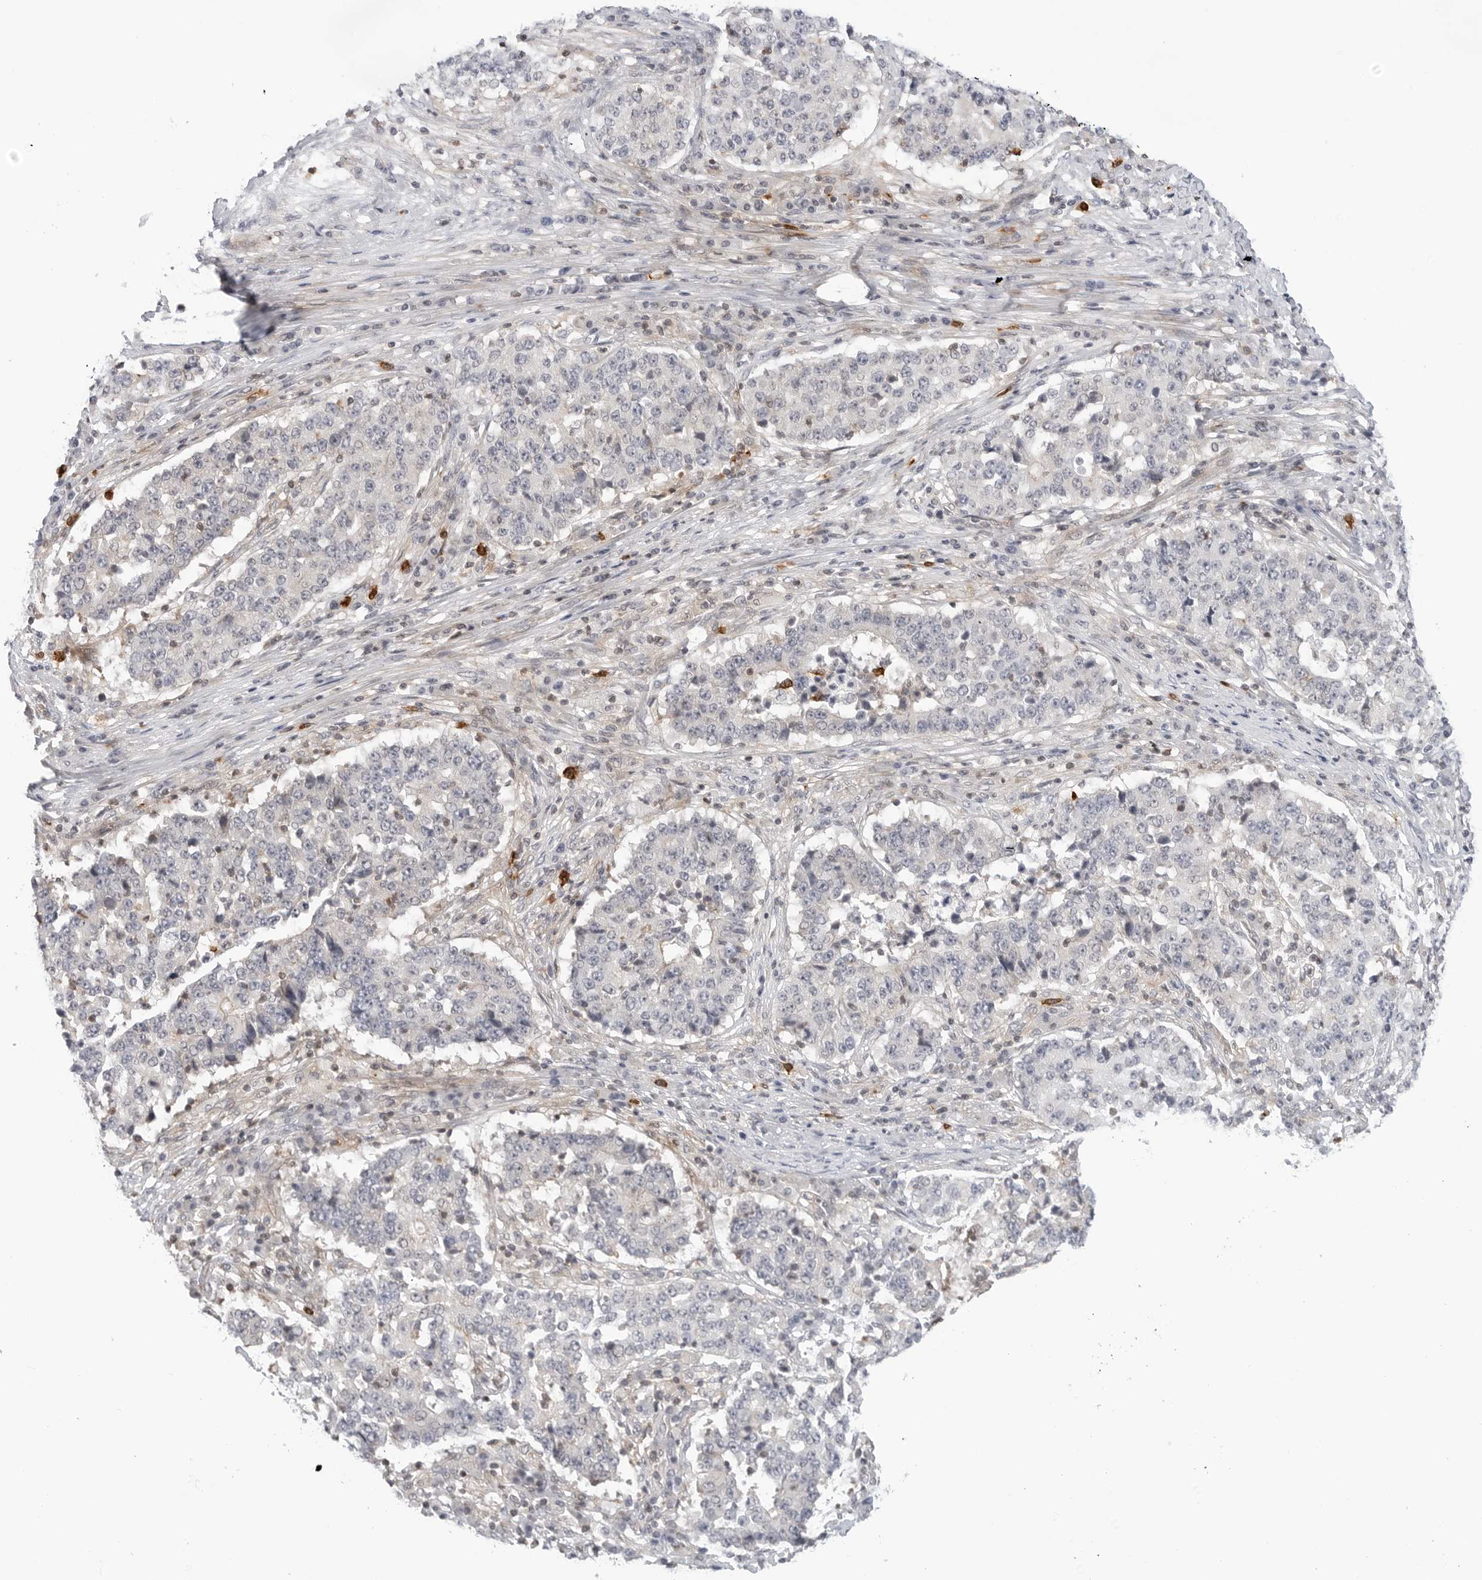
{"staining": {"intensity": "negative", "quantity": "none", "location": "none"}, "tissue": "stomach cancer", "cell_type": "Tumor cells", "image_type": "cancer", "snomed": [{"axis": "morphology", "description": "Adenocarcinoma, NOS"}, {"axis": "topography", "description": "Stomach"}], "caption": "The photomicrograph displays no significant staining in tumor cells of stomach cancer (adenocarcinoma). Nuclei are stained in blue.", "gene": "STXBP3", "patient": {"sex": "male", "age": 59}}